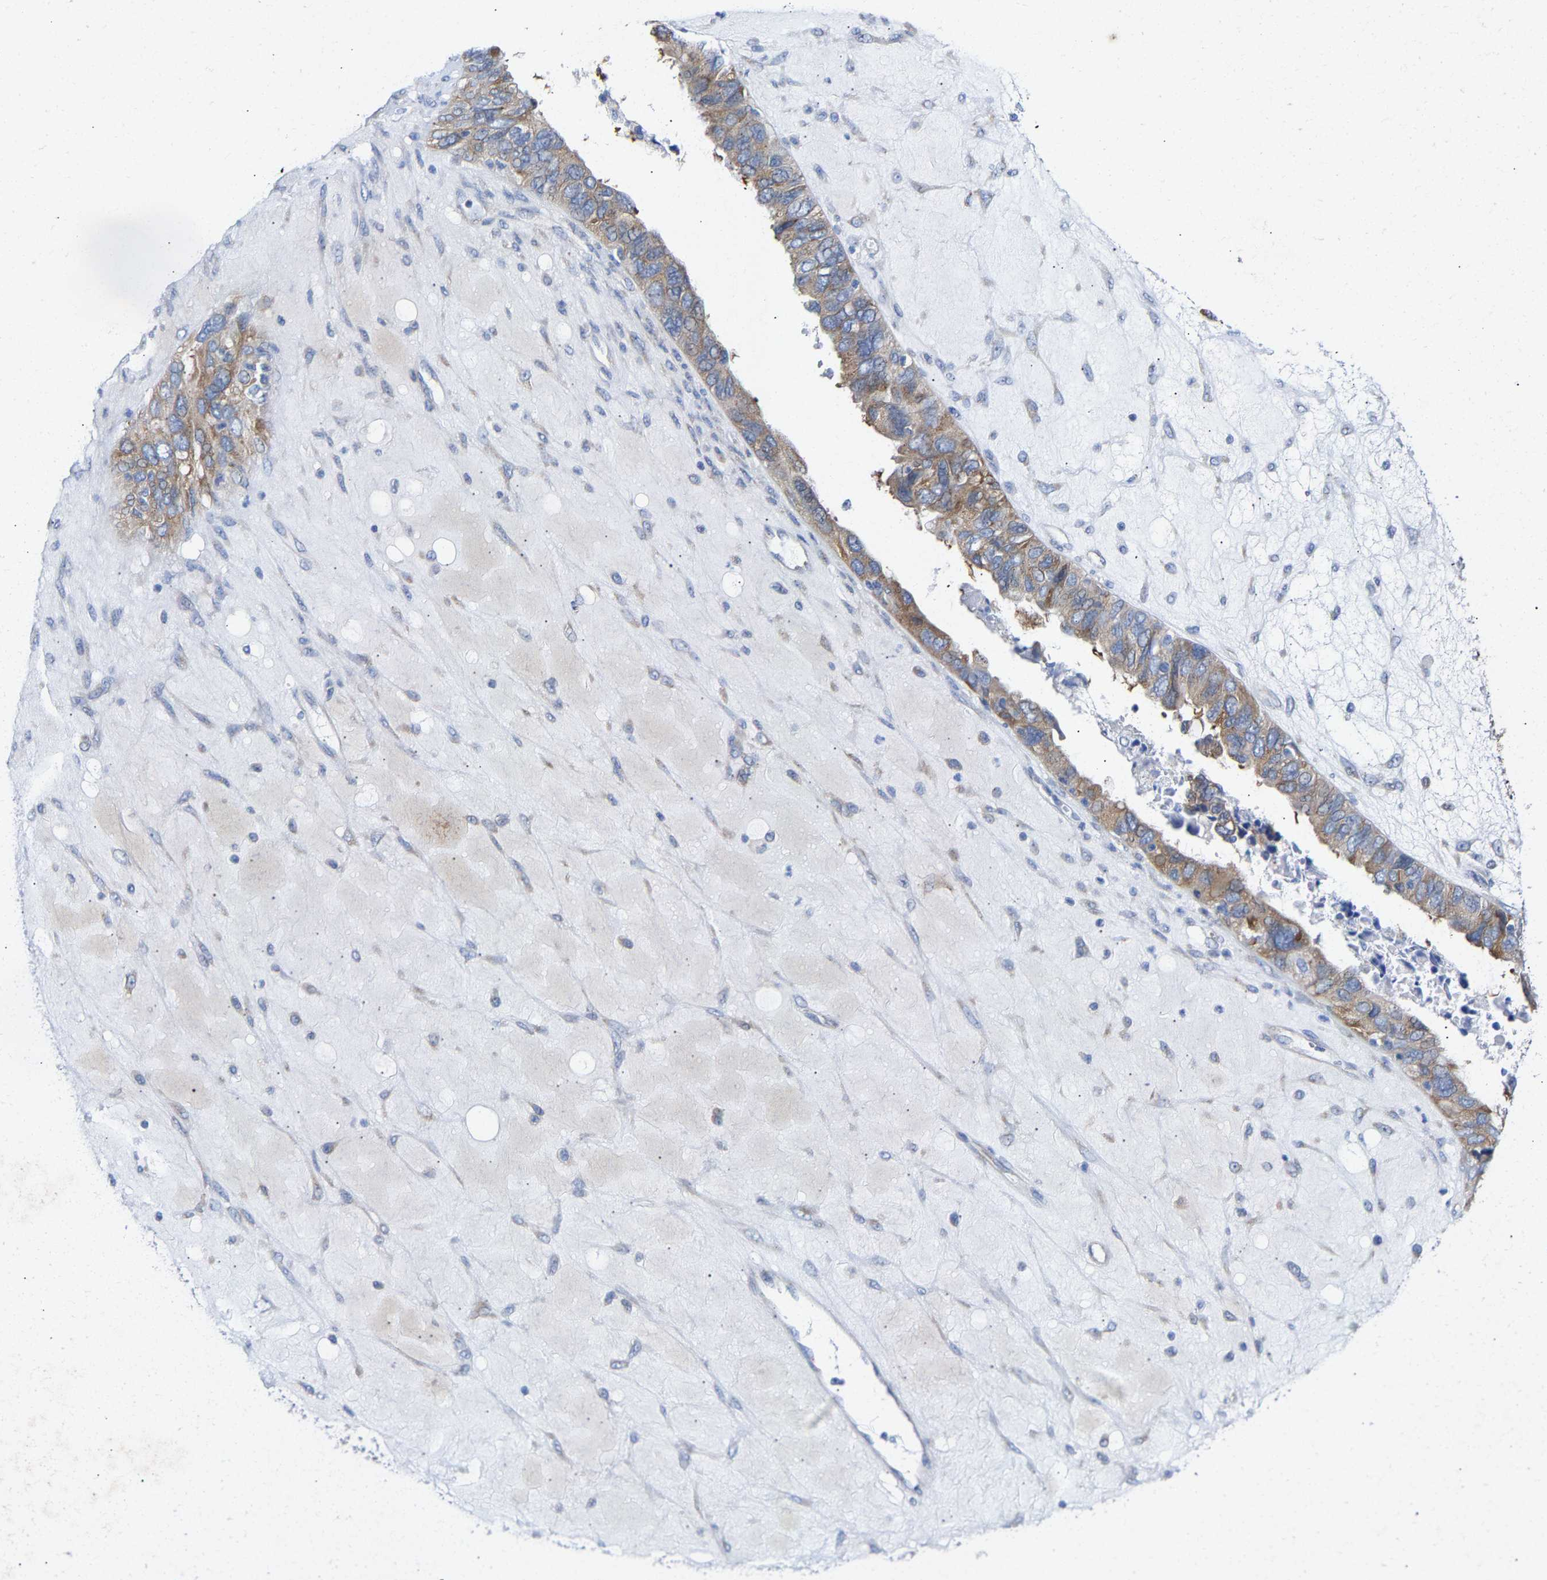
{"staining": {"intensity": "moderate", "quantity": "25%-75%", "location": "cytoplasmic/membranous"}, "tissue": "ovarian cancer", "cell_type": "Tumor cells", "image_type": "cancer", "snomed": [{"axis": "morphology", "description": "Cystadenocarcinoma, serous, NOS"}, {"axis": "topography", "description": "Ovary"}], "caption": "Serous cystadenocarcinoma (ovarian) tissue reveals moderate cytoplasmic/membranous staining in about 25%-75% of tumor cells", "gene": "PPP1R15A", "patient": {"sex": "female", "age": 79}}